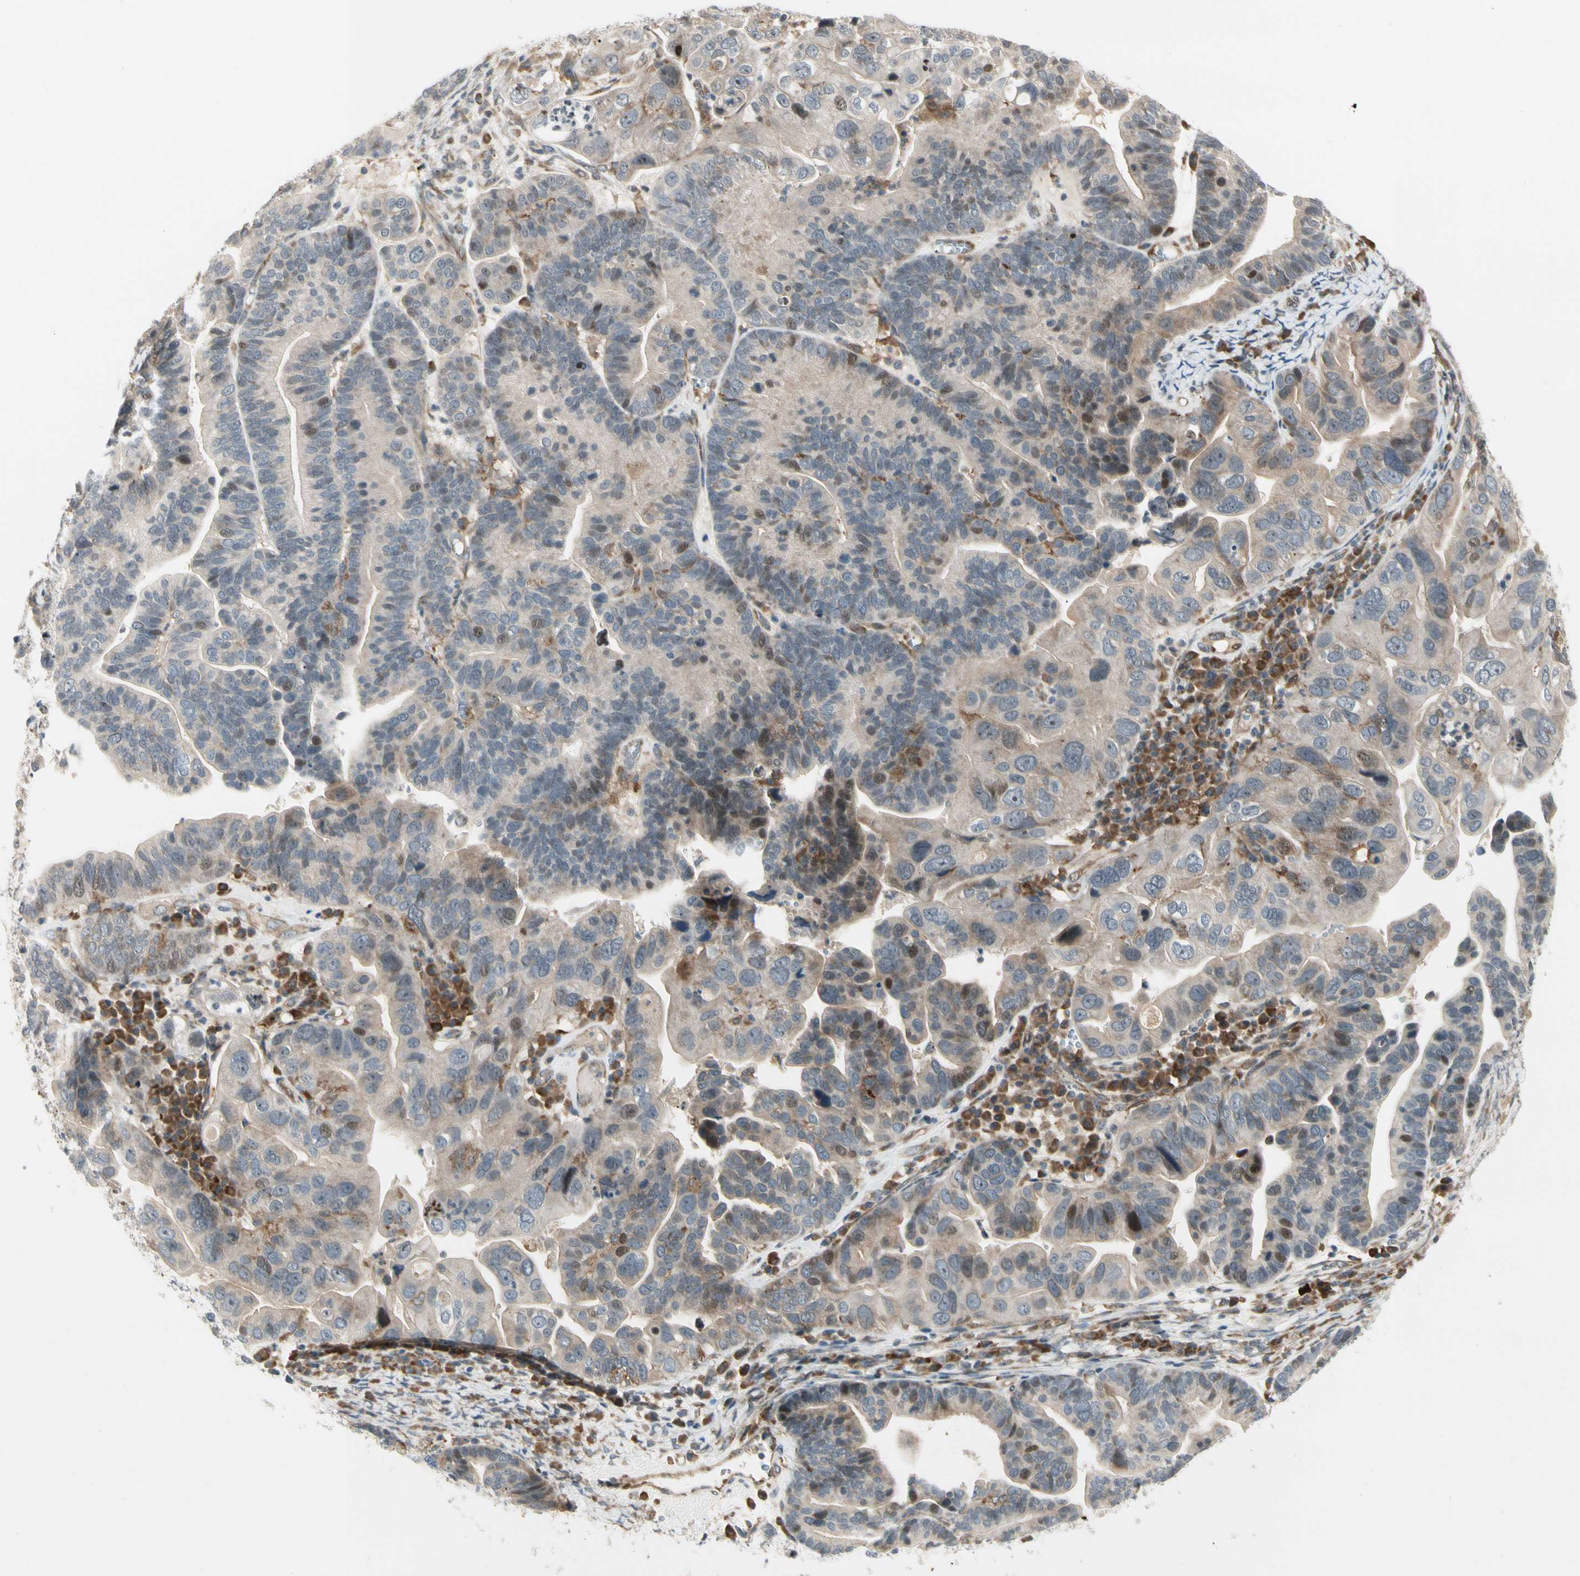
{"staining": {"intensity": "moderate", "quantity": "<25%", "location": "cytoplasmic/membranous,nuclear"}, "tissue": "ovarian cancer", "cell_type": "Tumor cells", "image_type": "cancer", "snomed": [{"axis": "morphology", "description": "Cystadenocarcinoma, serous, NOS"}, {"axis": "topography", "description": "Ovary"}], "caption": "Immunohistochemical staining of human serous cystadenocarcinoma (ovarian) shows low levels of moderate cytoplasmic/membranous and nuclear expression in about <25% of tumor cells.", "gene": "FNDC3B", "patient": {"sex": "female", "age": 56}}